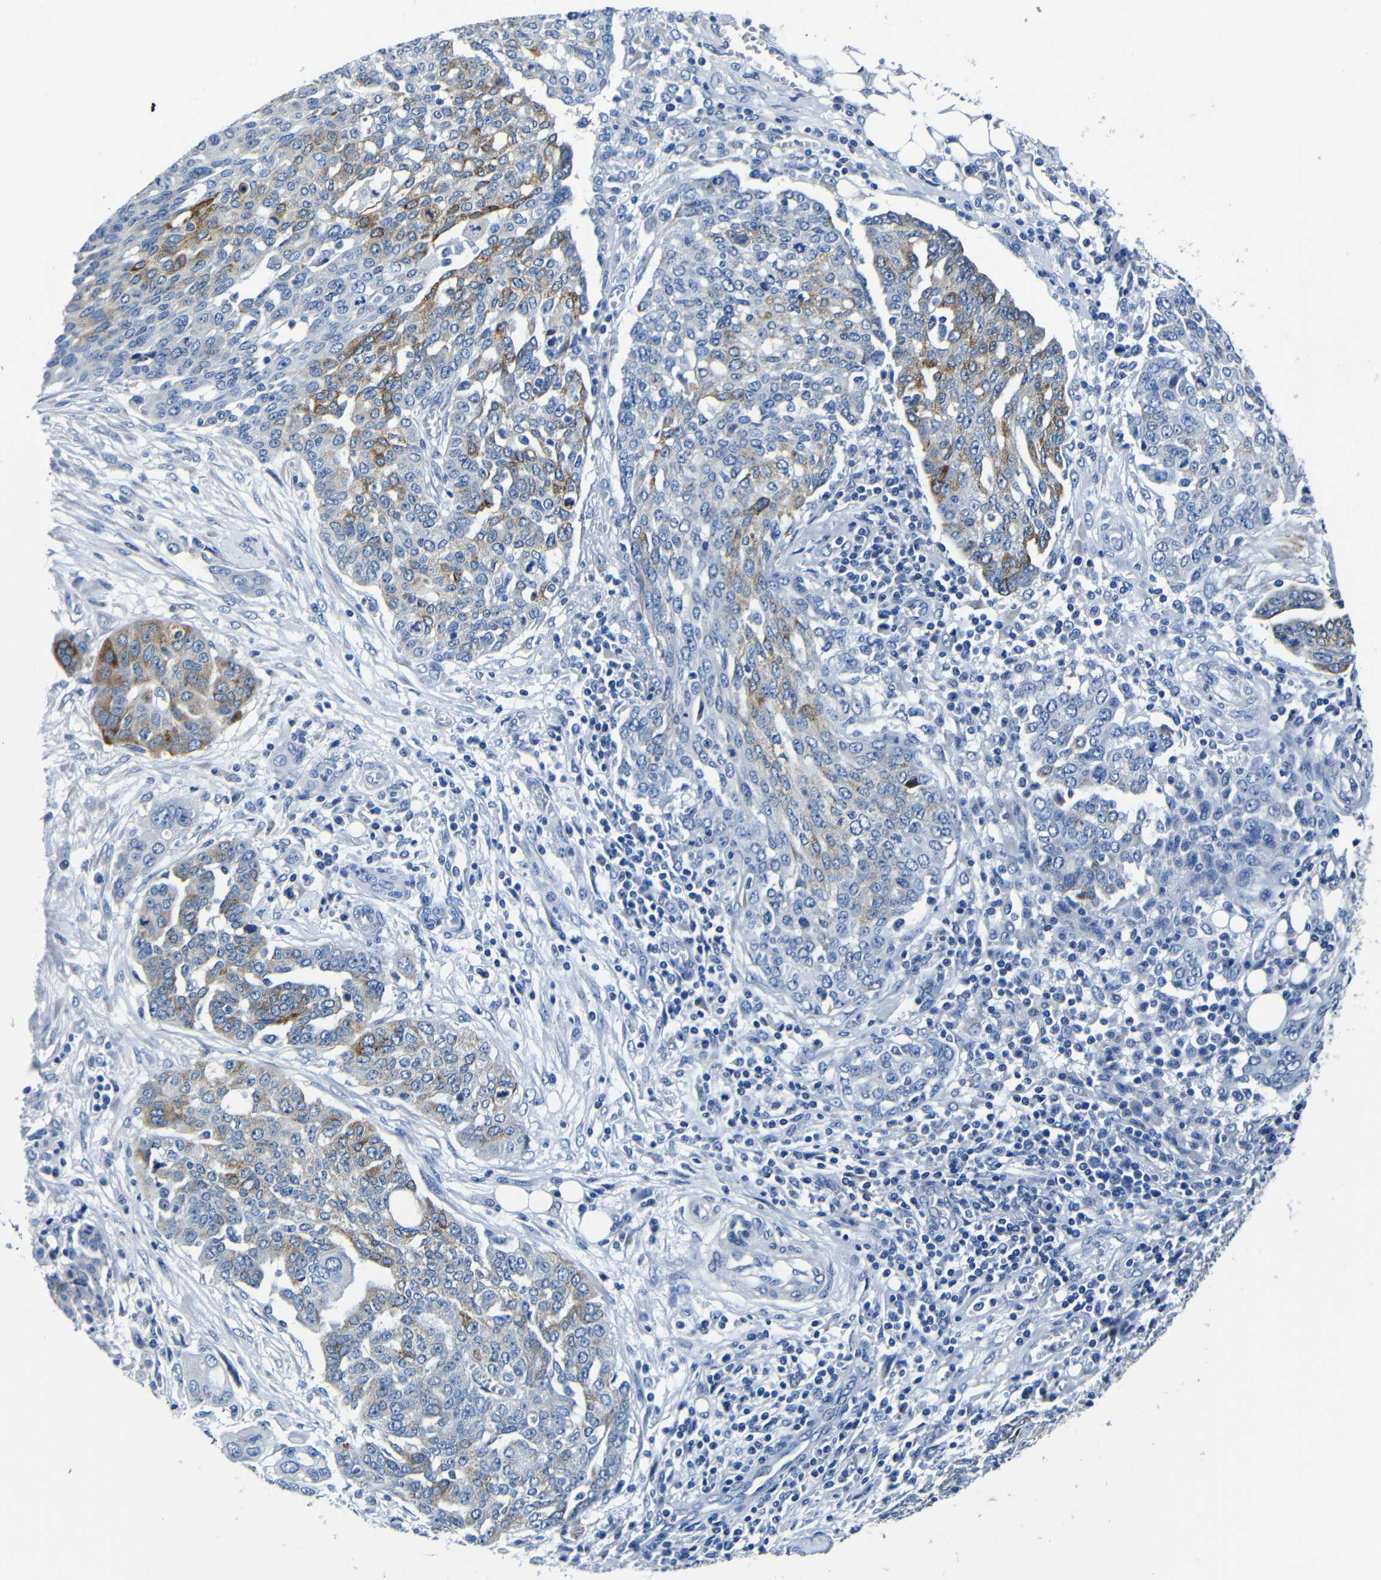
{"staining": {"intensity": "moderate", "quantity": "25%-75%", "location": "cytoplasmic/membranous"}, "tissue": "ovarian cancer", "cell_type": "Tumor cells", "image_type": "cancer", "snomed": [{"axis": "morphology", "description": "Cystadenocarcinoma, serous, NOS"}, {"axis": "topography", "description": "Soft tissue"}, {"axis": "topography", "description": "Ovary"}], "caption": "Protein expression analysis of human ovarian serous cystadenocarcinoma reveals moderate cytoplasmic/membranous positivity in about 25%-75% of tumor cells.", "gene": "TNFAIP1", "patient": {"sex": "female", "age": 57}}